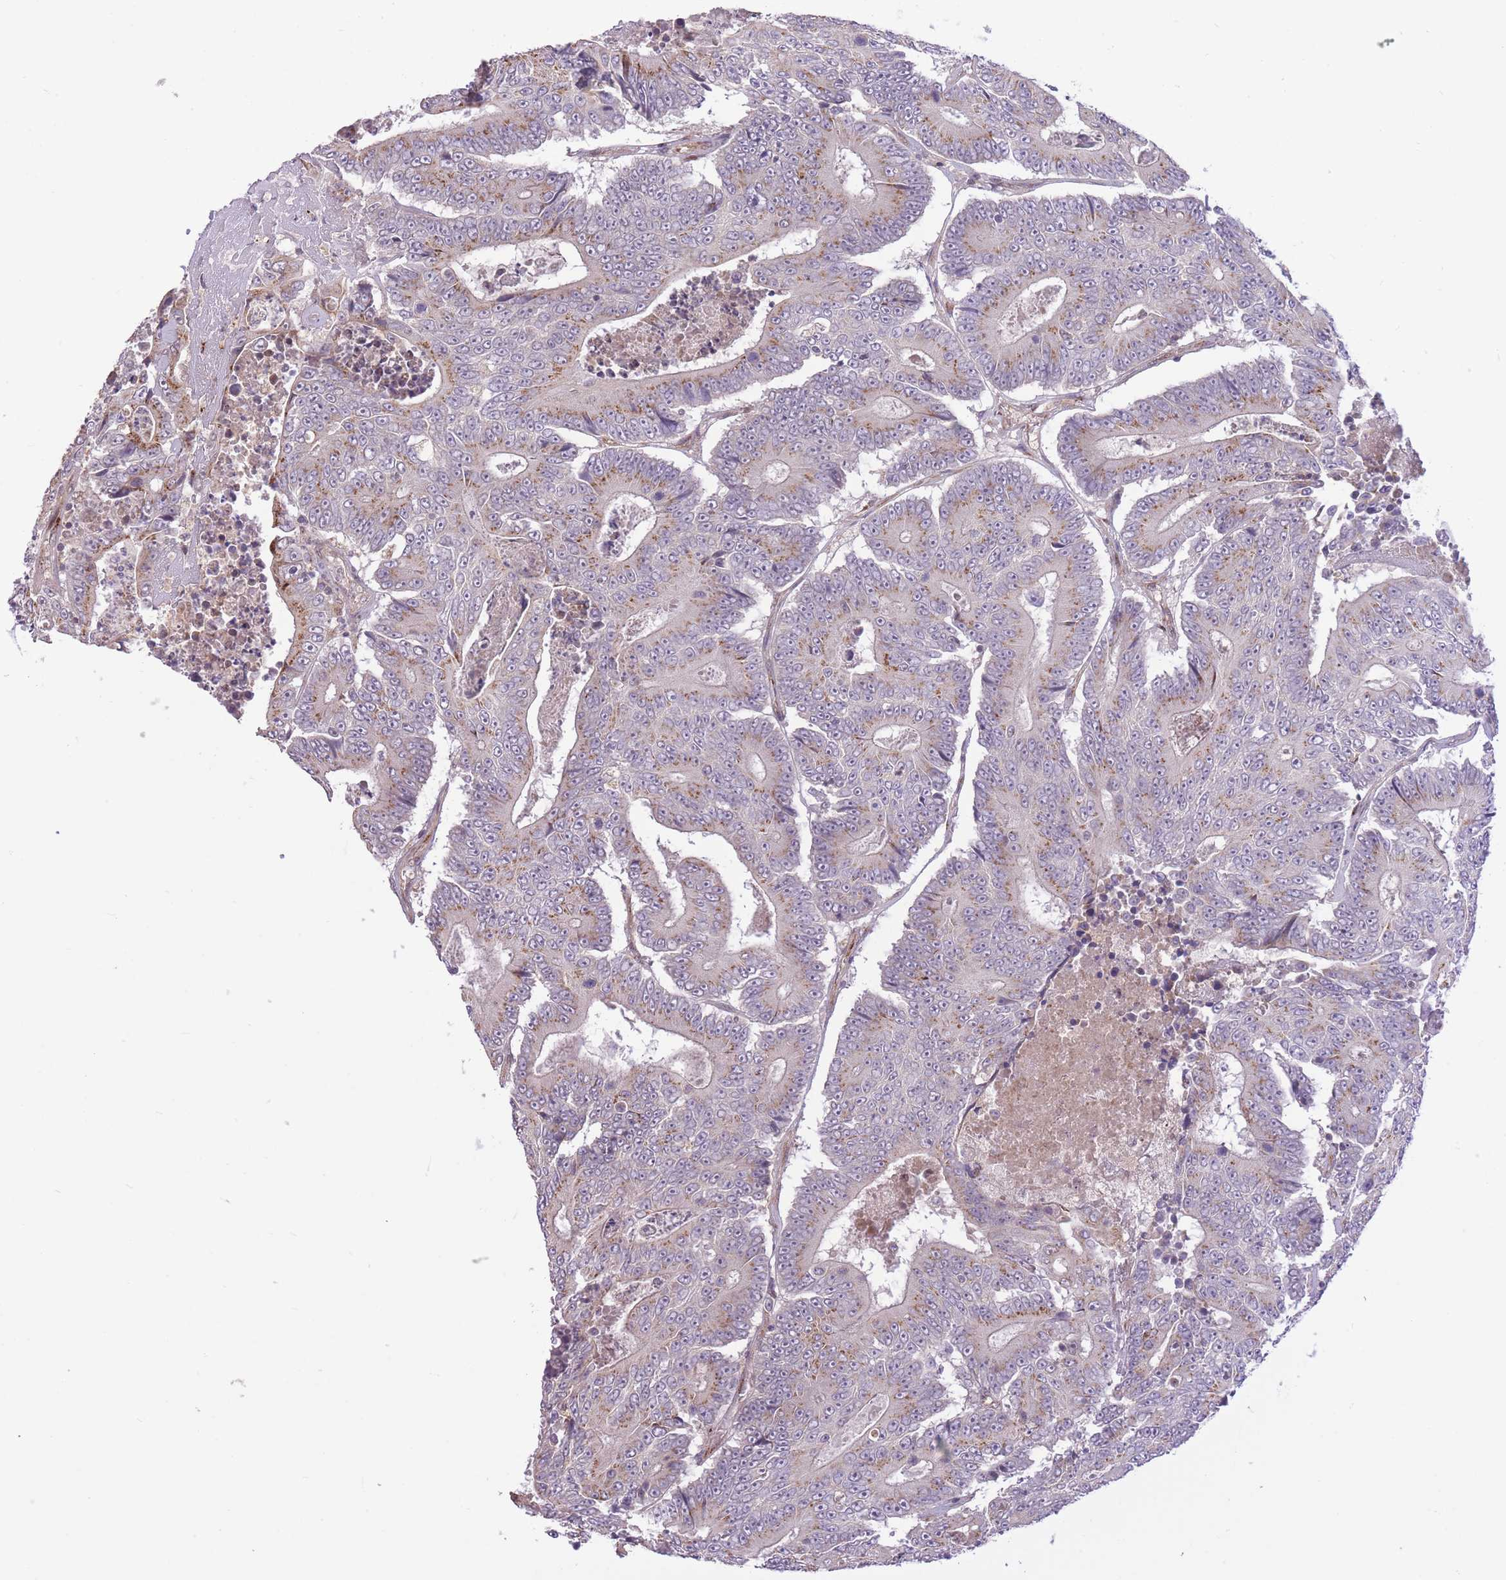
{"staining": {"intensity": "weak", "quantity": "25%-75%", "location": "cytoplasmic/membranous"}, "tissue": "colorectal cancer", "cell_type": "Tumor cells", "image_type": "cancer", "snomed": [{"axis": "morphology", "description": "Adenocarcinoma, NOS"}, {"axis": "topography", "description": "Colon"}], "caption": "Approximately 25%-75% of tumor cells in human colorectal cancer (adenocarcinoma) exhibit weak cytoplasmic/membranous protein staining as visualized by brown immunohistochemical staining.", "gene": "ZBED5", "patient": {"sex": "male", "age": 83}}